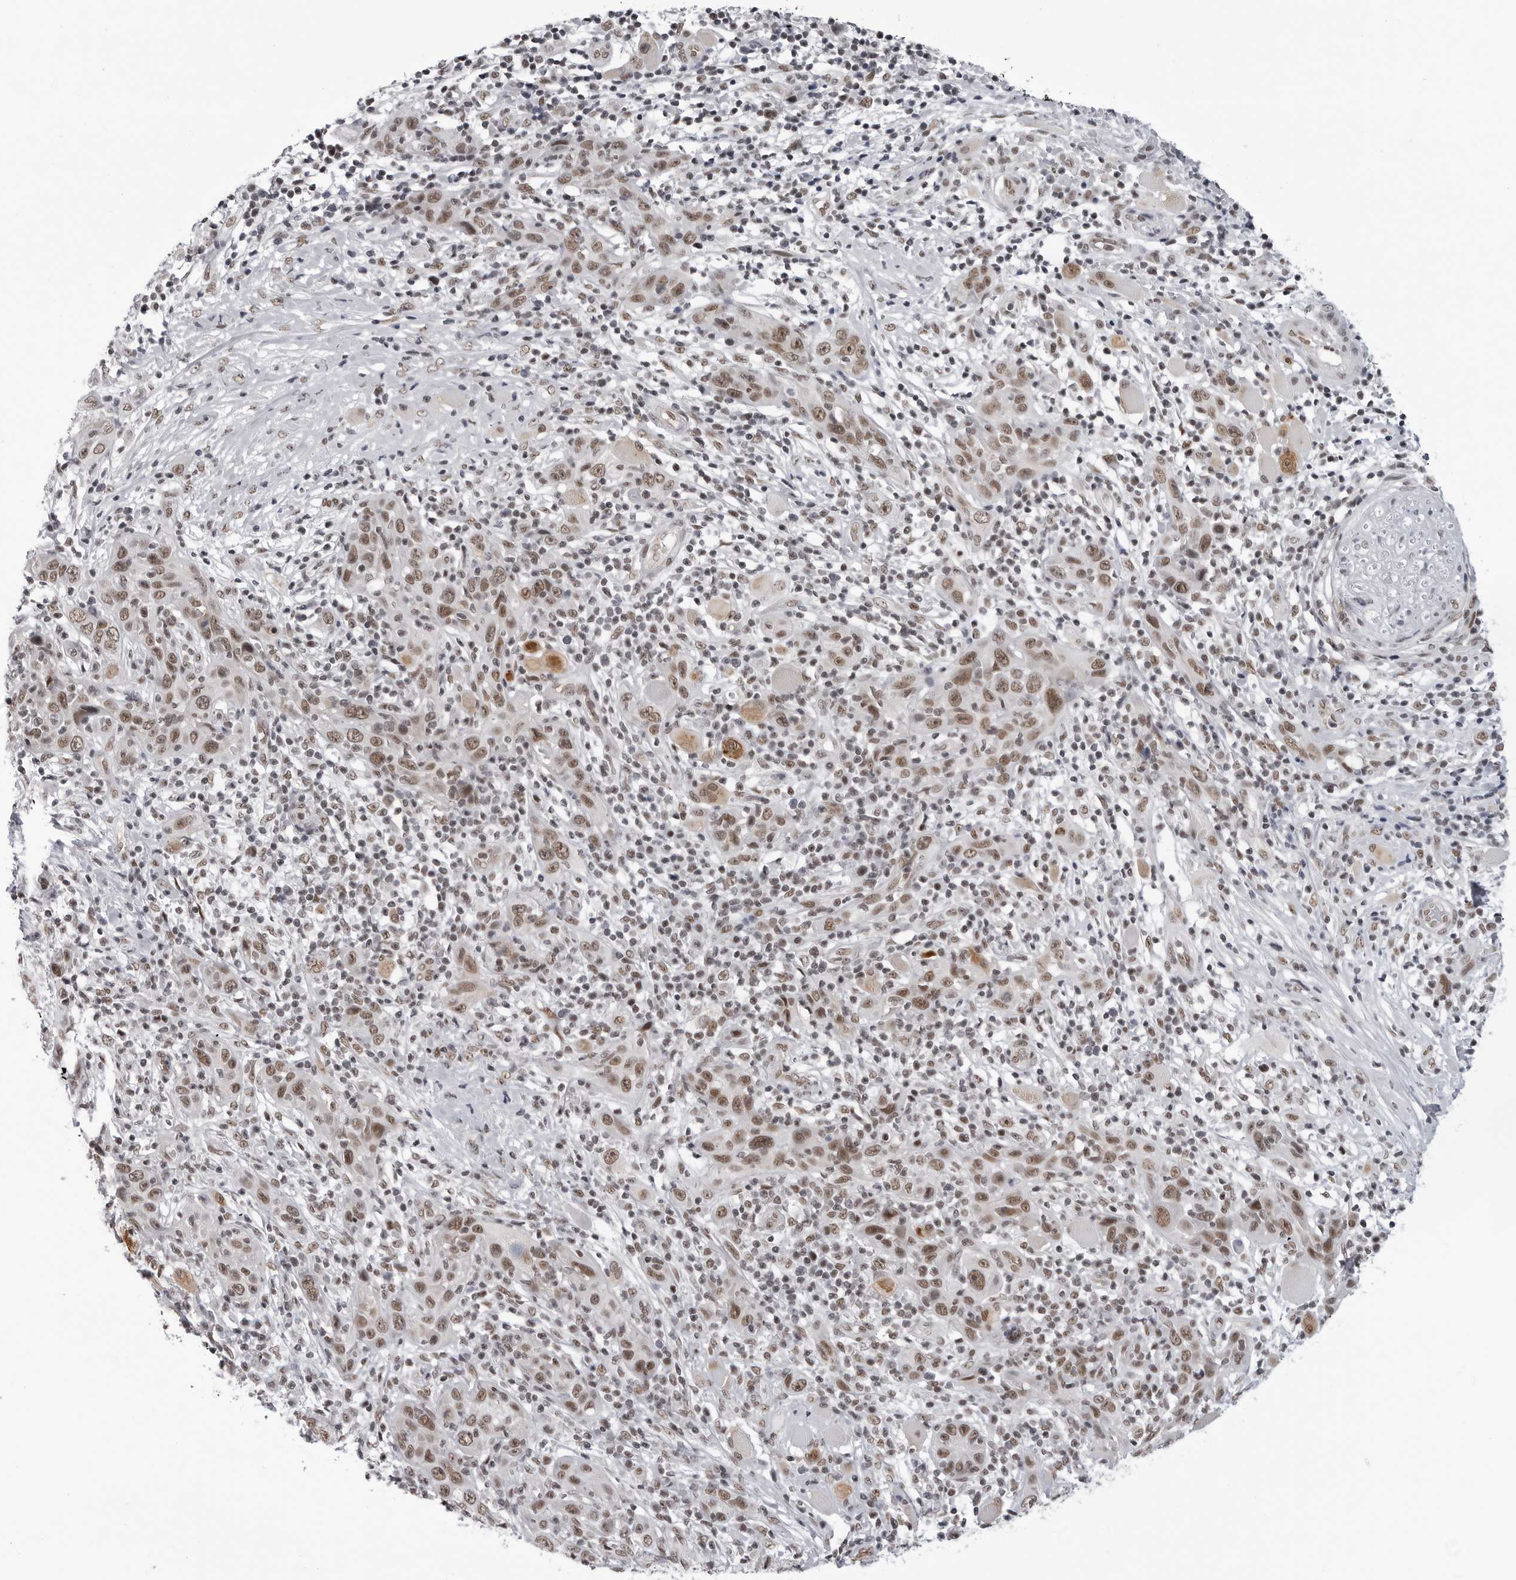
{"staining": {"intensity": "moderate", "quantity": ">75%", "location": "nuclear"}, "tissue": "skin cancer", "cell_type": "Tumor cells", "image_type": "cancer", "snomed": [{"axis": "morphology", "description": "Squamous cell carcinoma, NOS"}, {"axis": "topography", "description": "Skin"}], "caption": "IHC (DAB (3,3'-diaminobenzidine)) staining of human skin cancer reveals moderate nuclear protein expression in approximately >75% of tumor cells.", "gene": "RNF26", "patient": {"sex": "female", "age": 88}}